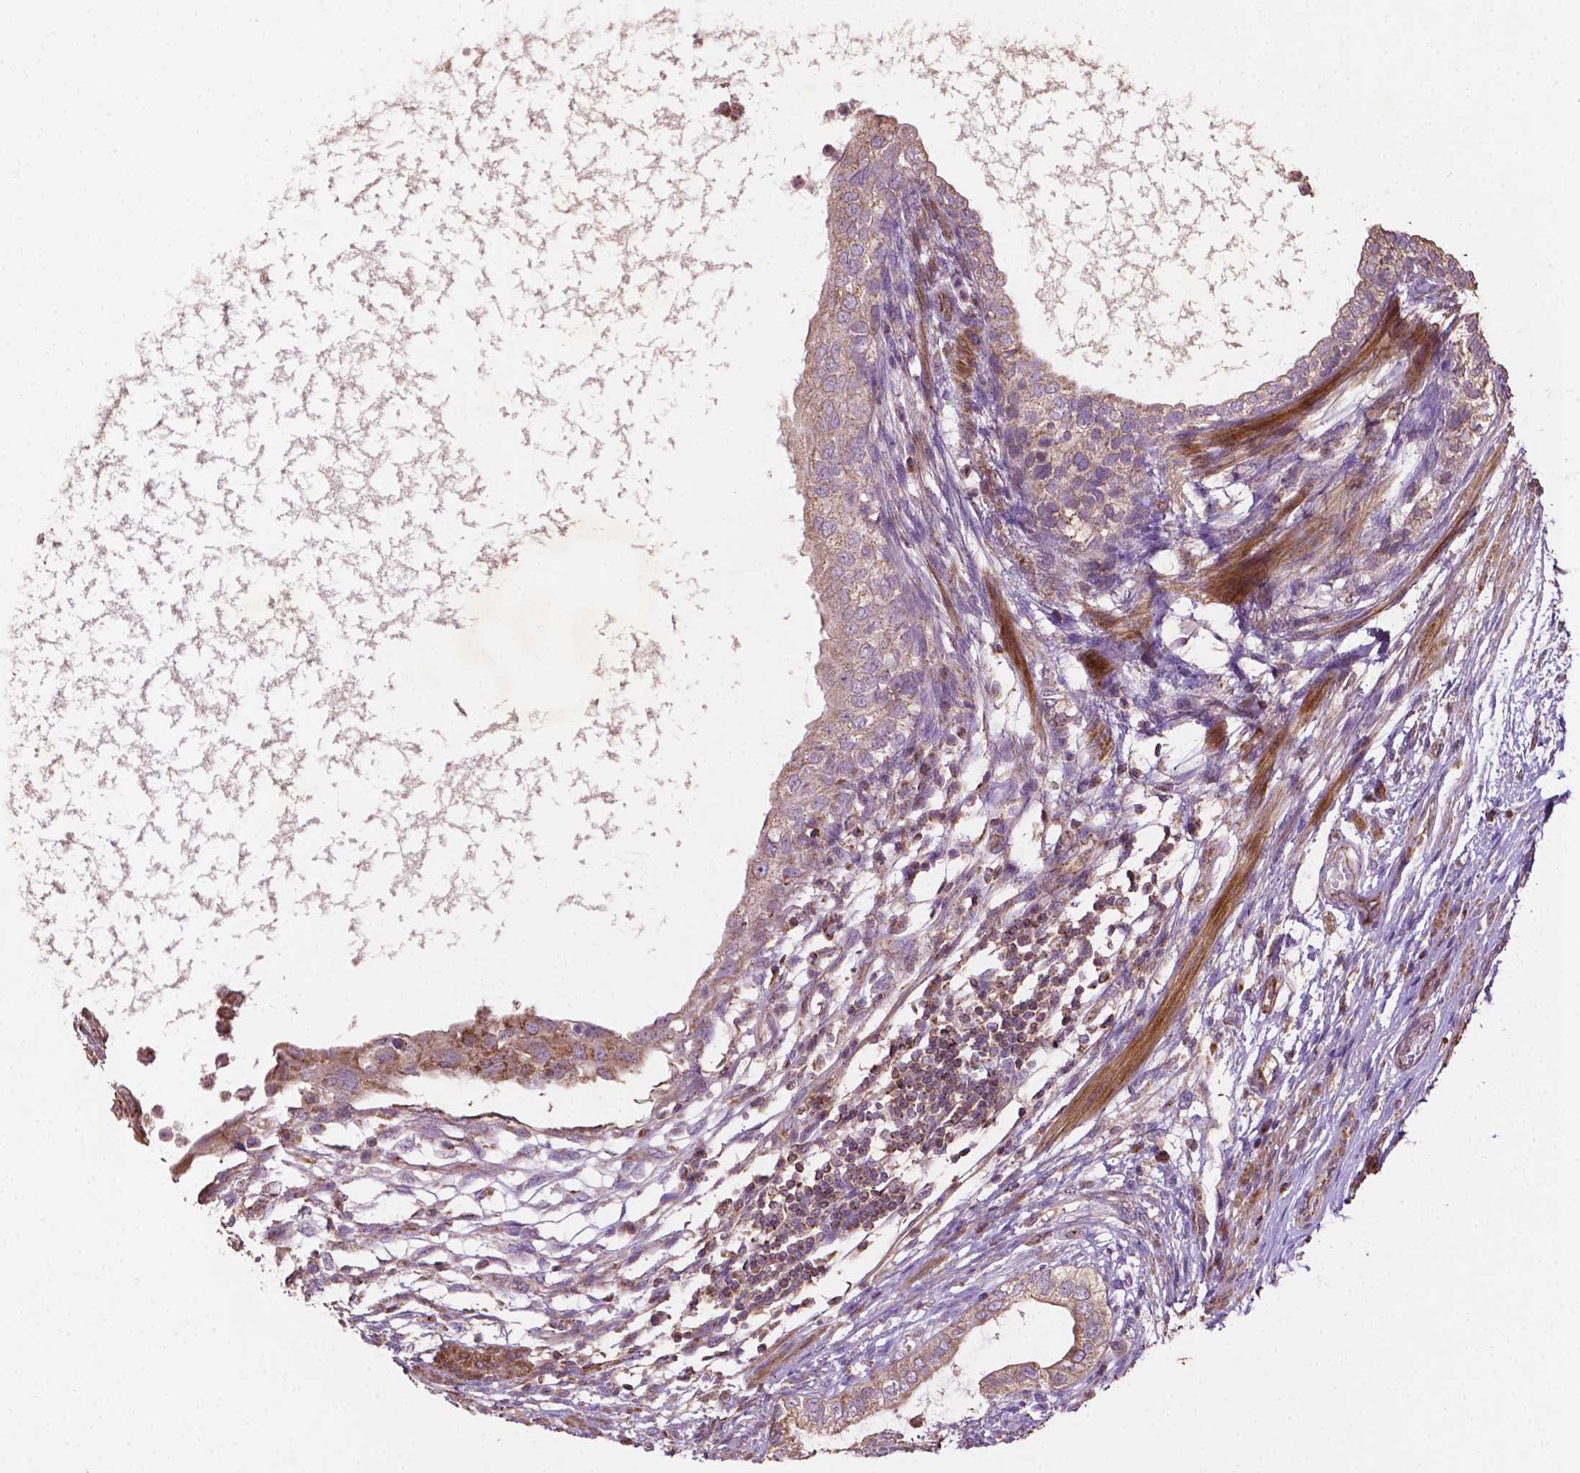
{"staining": {"intensity": "moderate", "quantity": "<25%", "location": "cytoplasmic/membranous"}, "tissue": "testis cancer", "cell_type": "Tumor cells", "image_type": "cancer", "snomed": [{"axis": "morphology", "description": "Carcinoma, Embryonal, NOS"}, {"axis": "topography", "description": "Testis"}], "caption": "Embryonal carcinoma (testis) stained for a protein demonstrates moderate cytoplasmic/membranous positivity in tumor cells.", "gene": "LRR1", "patient": {"sex": "male", "age": 26}}